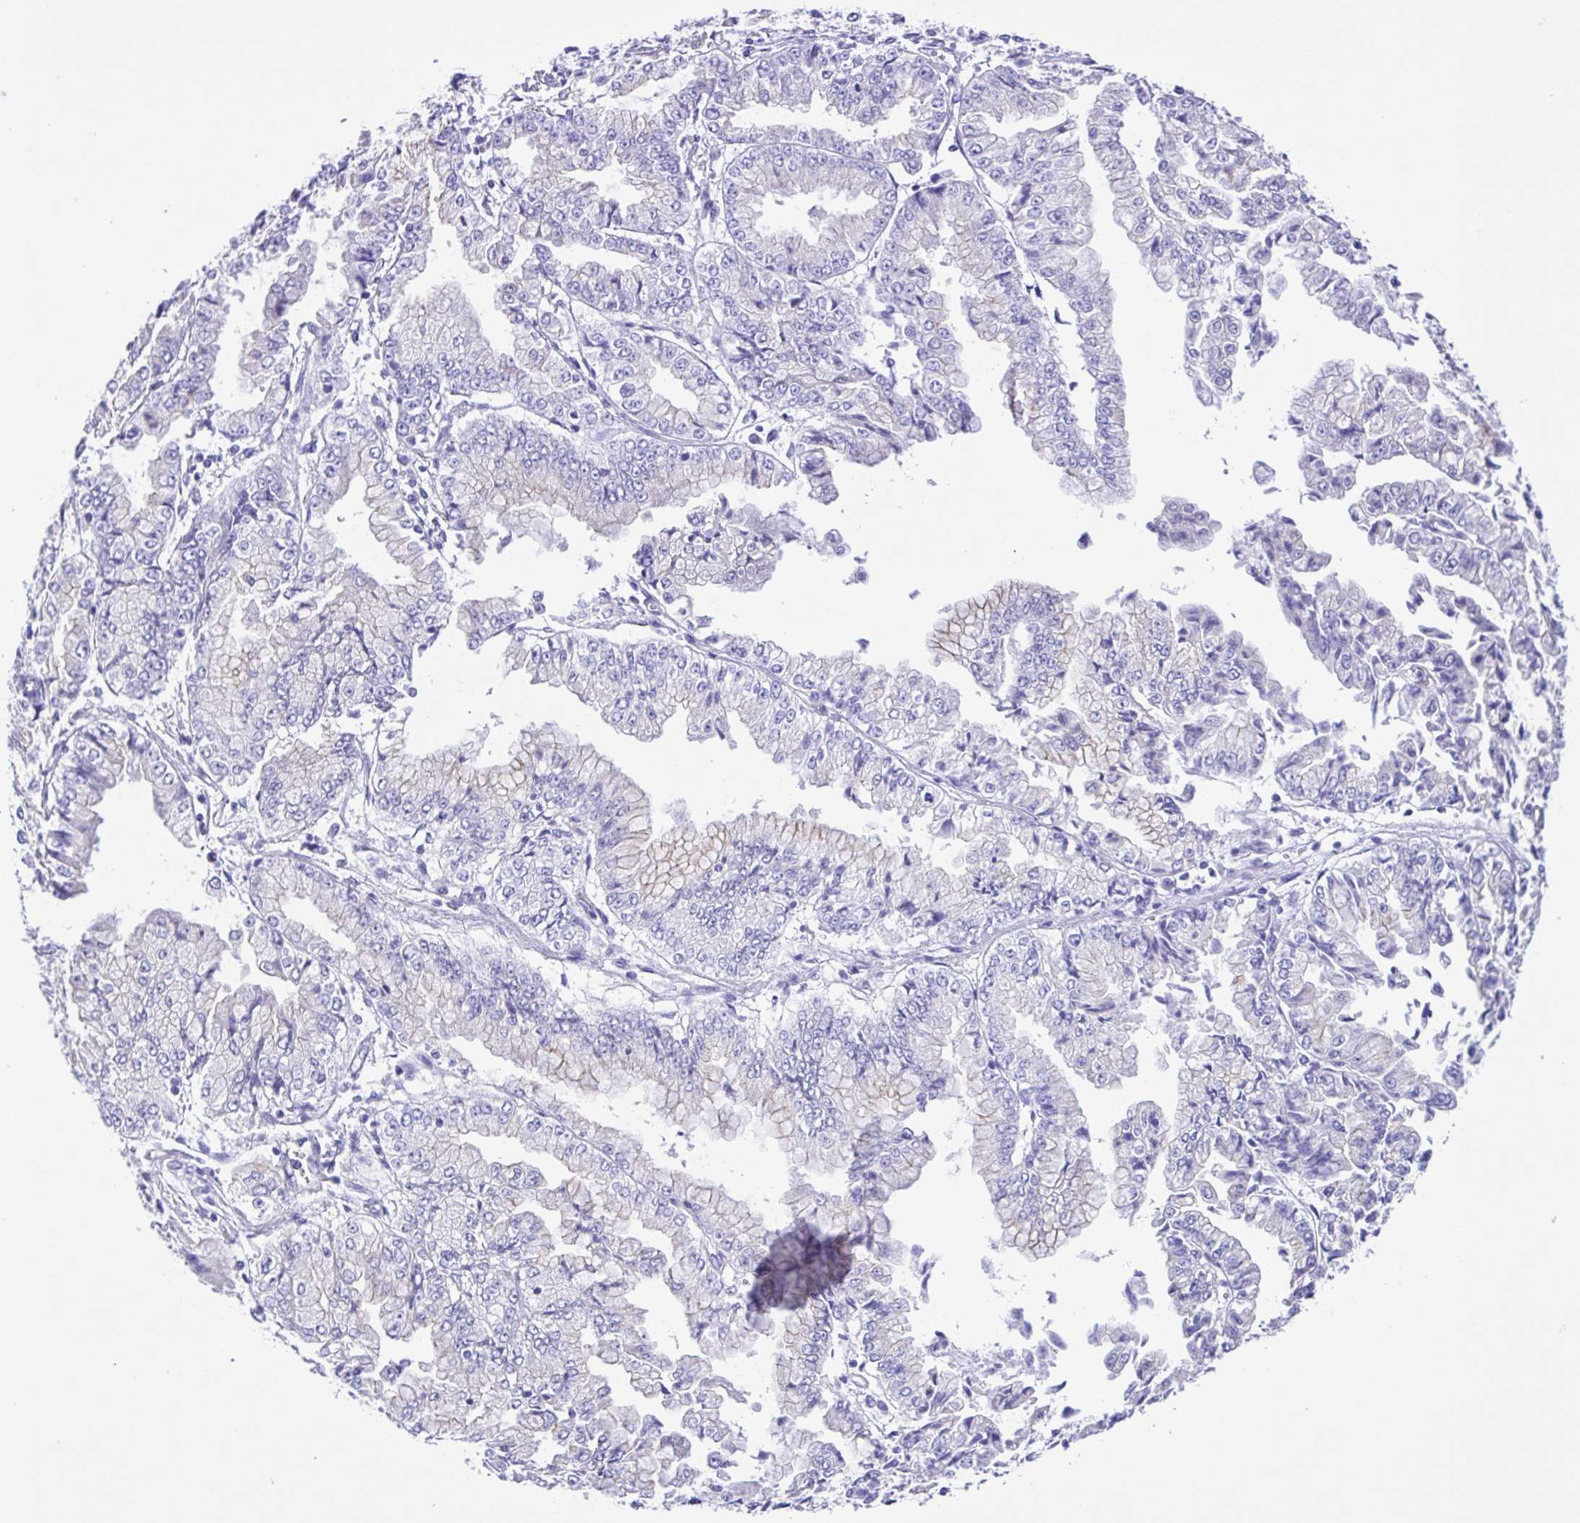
{"staining": {"intensity": "weak", "quantity": "<25%", "location": "cytoplasmic/membranous"}, "tissue": "stomach cancer", "cell_type": "Tumor cells", "image_type": "cancer", "snomed": [{"axis": "morphology", "description": "Adenocarcinoma, NOS"}, {"axis": "topography", "description": "Stomach, upper"}], "caption": "Immunohistochemical staining of adenocarcinoma (stomach) demonstrates no significant staining in tumor cells. (Brightfield microscopy of DAB immunohistochemistry (IHC) at high magnification).", "gene": "CYP11A1", "patient": {"sex": "female", "age": 74}}